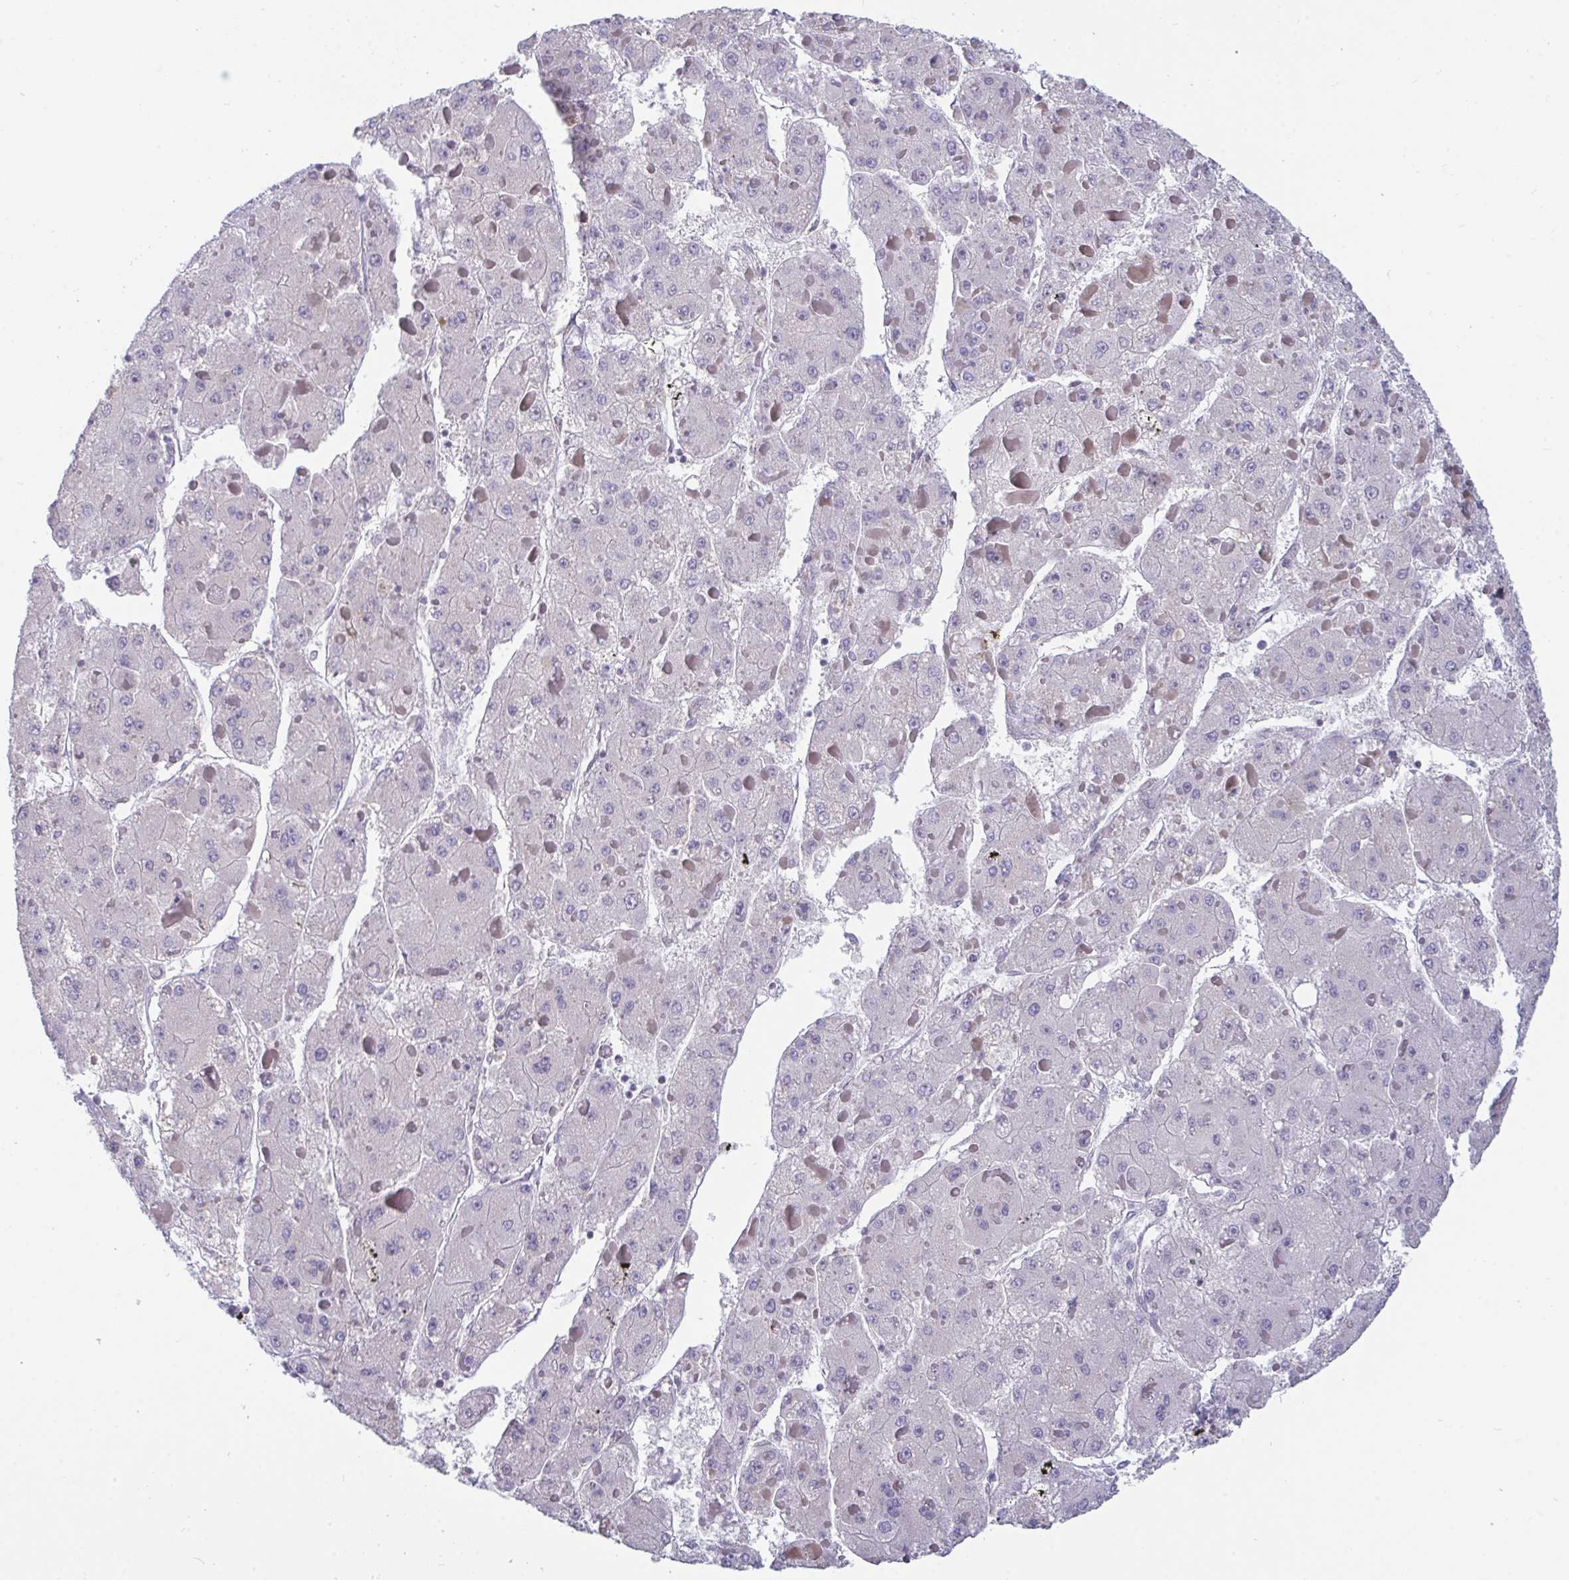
{"staining": {"intensity": "negative", "quantity": "none", "location": "none"}, "tissue": "liver cancer", "cell_type": "Tumor cells", "image_type": "cancer", "snomed": [{"axis": "morphology", "description": "Carcinoma, Hepatocellular, NOS"}, {"axis": "topography", "description": "Liver"}], "caption": "This is an immunohistochemistry (IHC) histopathology image of liver hepatocellular carcinoma. There is no expression in tumor cells.", "gene": "BMAL2", "patient": {"sex": "female", "age": 73}}